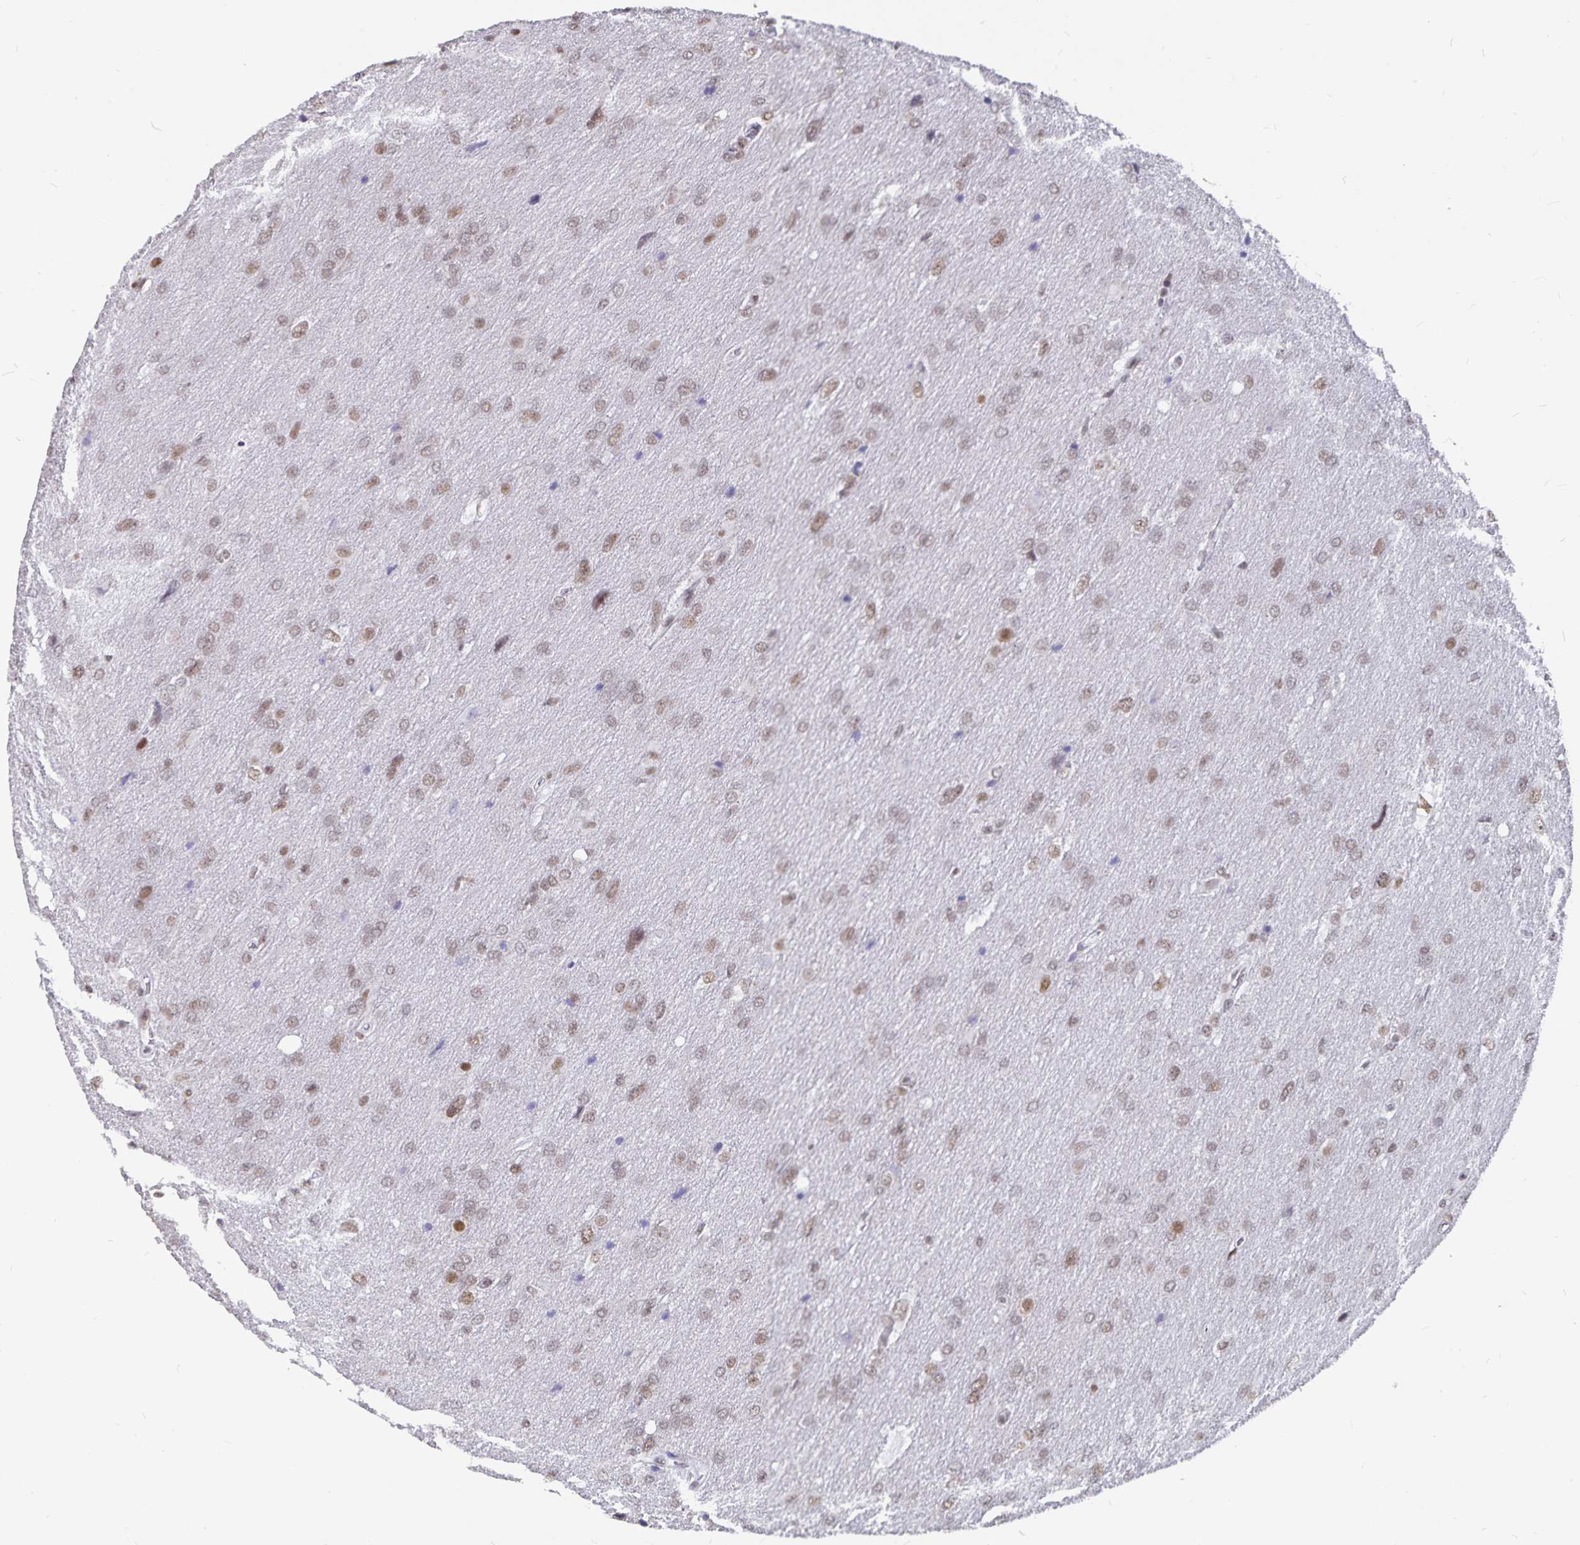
{"staining": {"intensity": "weak", "quantity": ">75%", "location": "nuclear"}, "tissue": "glioma", "cell_type": "Tumor cells", "image_type": "cancer", "snomed": [{"axis": "morphology", "description": "Glioma, malignant, High grade"}, {"axis": "topography", "description": "Brain"}], "caption": "Immunohistochemistry (IHC) micrograph of human malignant glioma (high-grade) stained for a protein (brown), which reveals low levels of weak nuclear expression in about >75% of tumor cells.", "gene": "PBX2", "patient": {"sex": "male", "age": 53}}